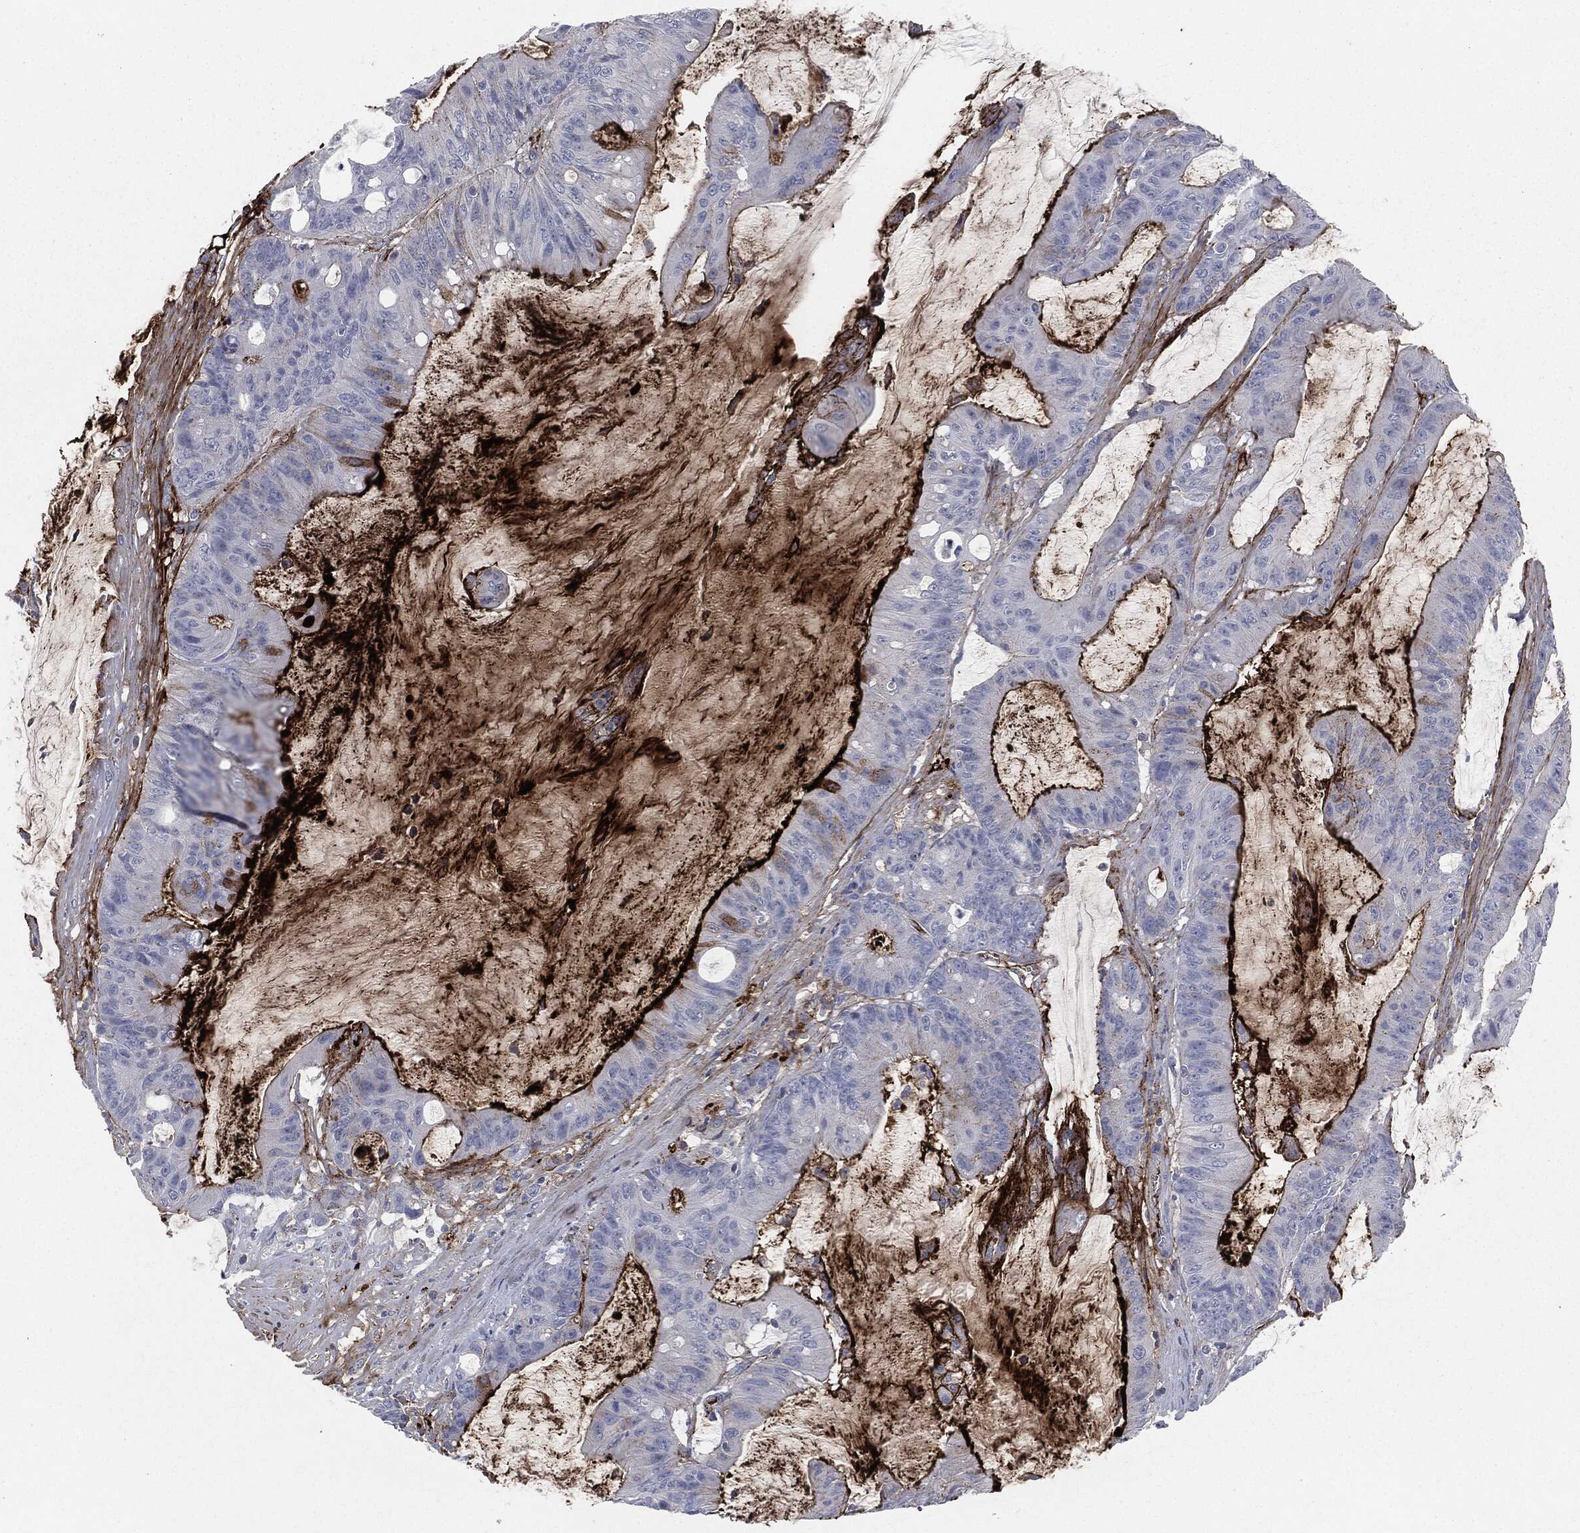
{"staining": {"intensity": "strong", "quantity": "25%-75%", "location": "cytoplasmic/membranous"}, "tissue": "colorectal cancer", "cell_type": "Tumor cells", "image_type": "cancer", "snomed": [{"axis": "morphology", "description": "Adenocarcinoma, NOS"}, {"axis": "topography", "description": "Colon"}], "caption": "IHC histopathology image of human colorectal adenocarcinoma stained for a protein (brown), which exhibits high levels of strong cytoplasmic/membranous expression in approximately 25%-75% of tumor cells.", "gene": "APOB", "patient": {"sex": "female", "age": 69}}